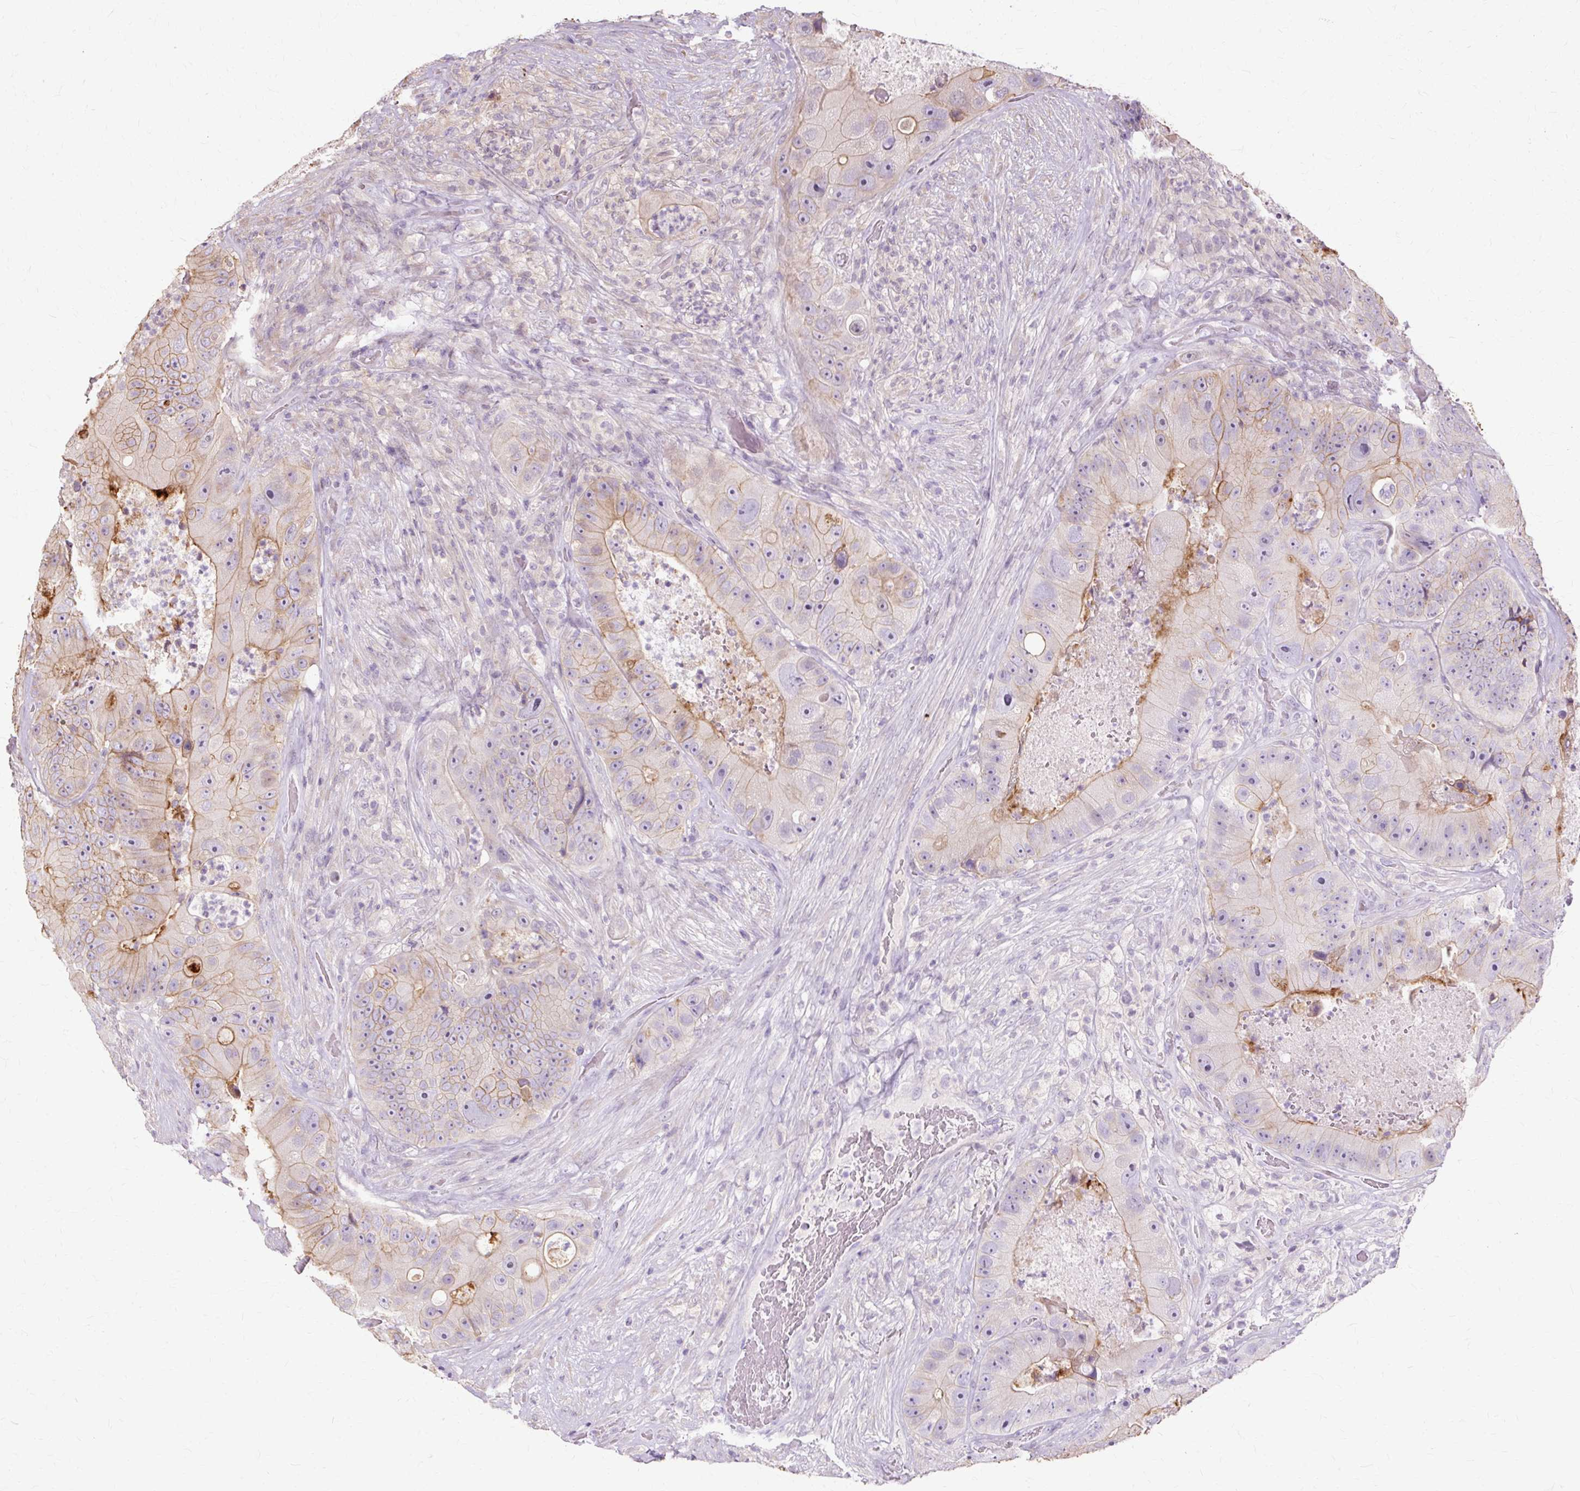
{"staining": {"intensity": "moderate", "quantity": "25%-75%", "location": "cytoplasmic/membranous"}, "tissue": "colorectal cancer", "cell_type": "Tumor cells", "image_type": "cancer", "snomed": [{"axis": "morphology", "description": "Adenocarcinoma, NOS"}, {"axis": "topography", "description": "Colon"}], "caption": "Immunohistochemical staining of colorectal cancer reveals medium levels of moderate cytoplasmic/membranous protein positivity in about 25%-75% of tumor cells. Using DAB (brown) and hematoxylin (blue) stains, captured at high magnification using brightfield microscopy.", "gene": "TSPAN8", "patient": {"sex": "female", "age": 86}}